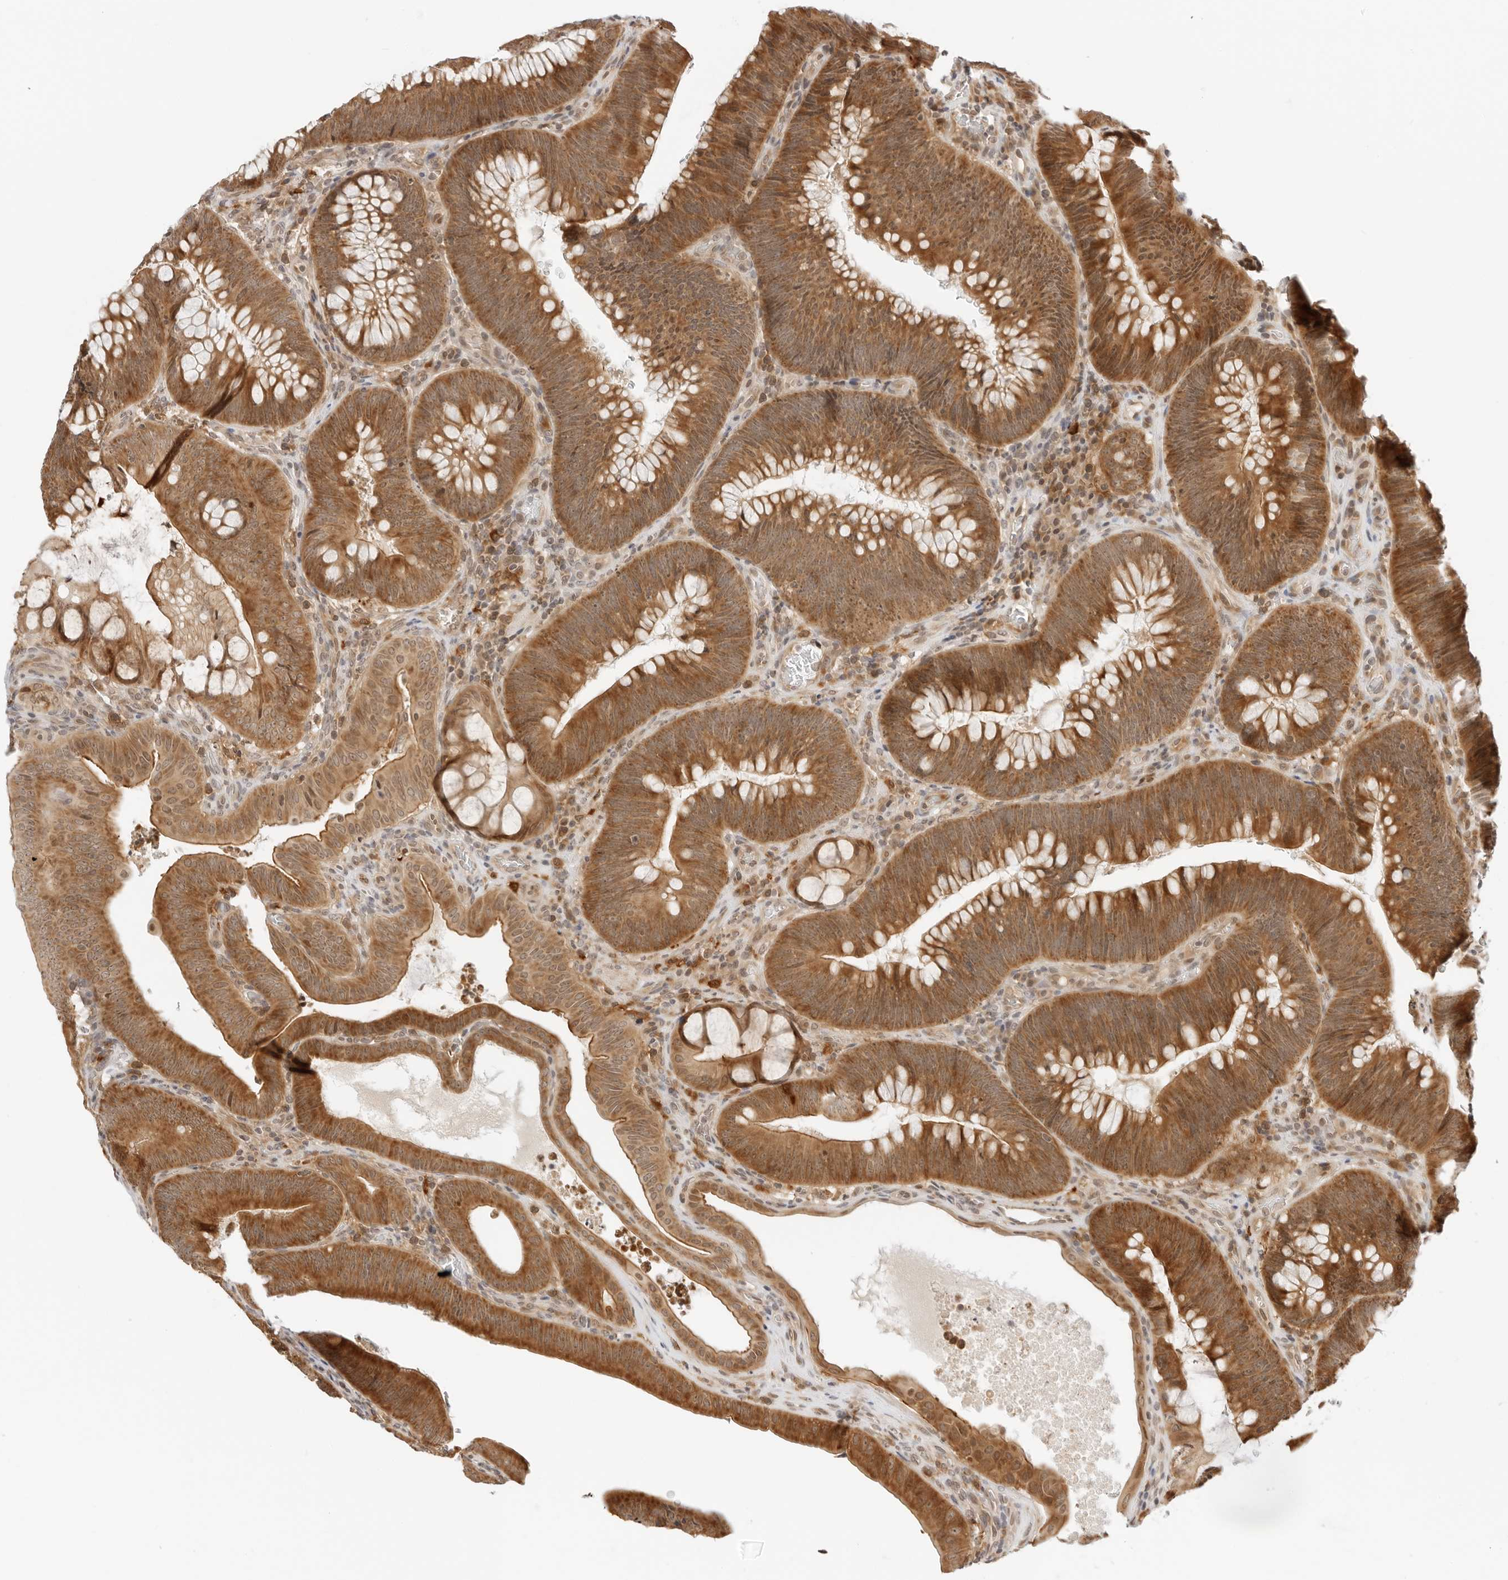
{"staining": {"intensity": "strong", "quantity": ">75%", "location": "cytoplasmic/membranous"}, "tissue": "colorectal cancer", "cell_type": "Tumor cells", "image_type": "cancer", "snomed": [{"axis": "morphology", "description": "Normal tissue, NOS"}, {"axis": "topography", "description": "Colon"}], "caption": "Approximately >75% of tumor cells in colorectal cancer show strong cytoplasmic/membranous protein positivity as visualized by brown immunohistochemical staining.", "gene": "RC3H1", "patient": {"sex": "female", "age": 82}}